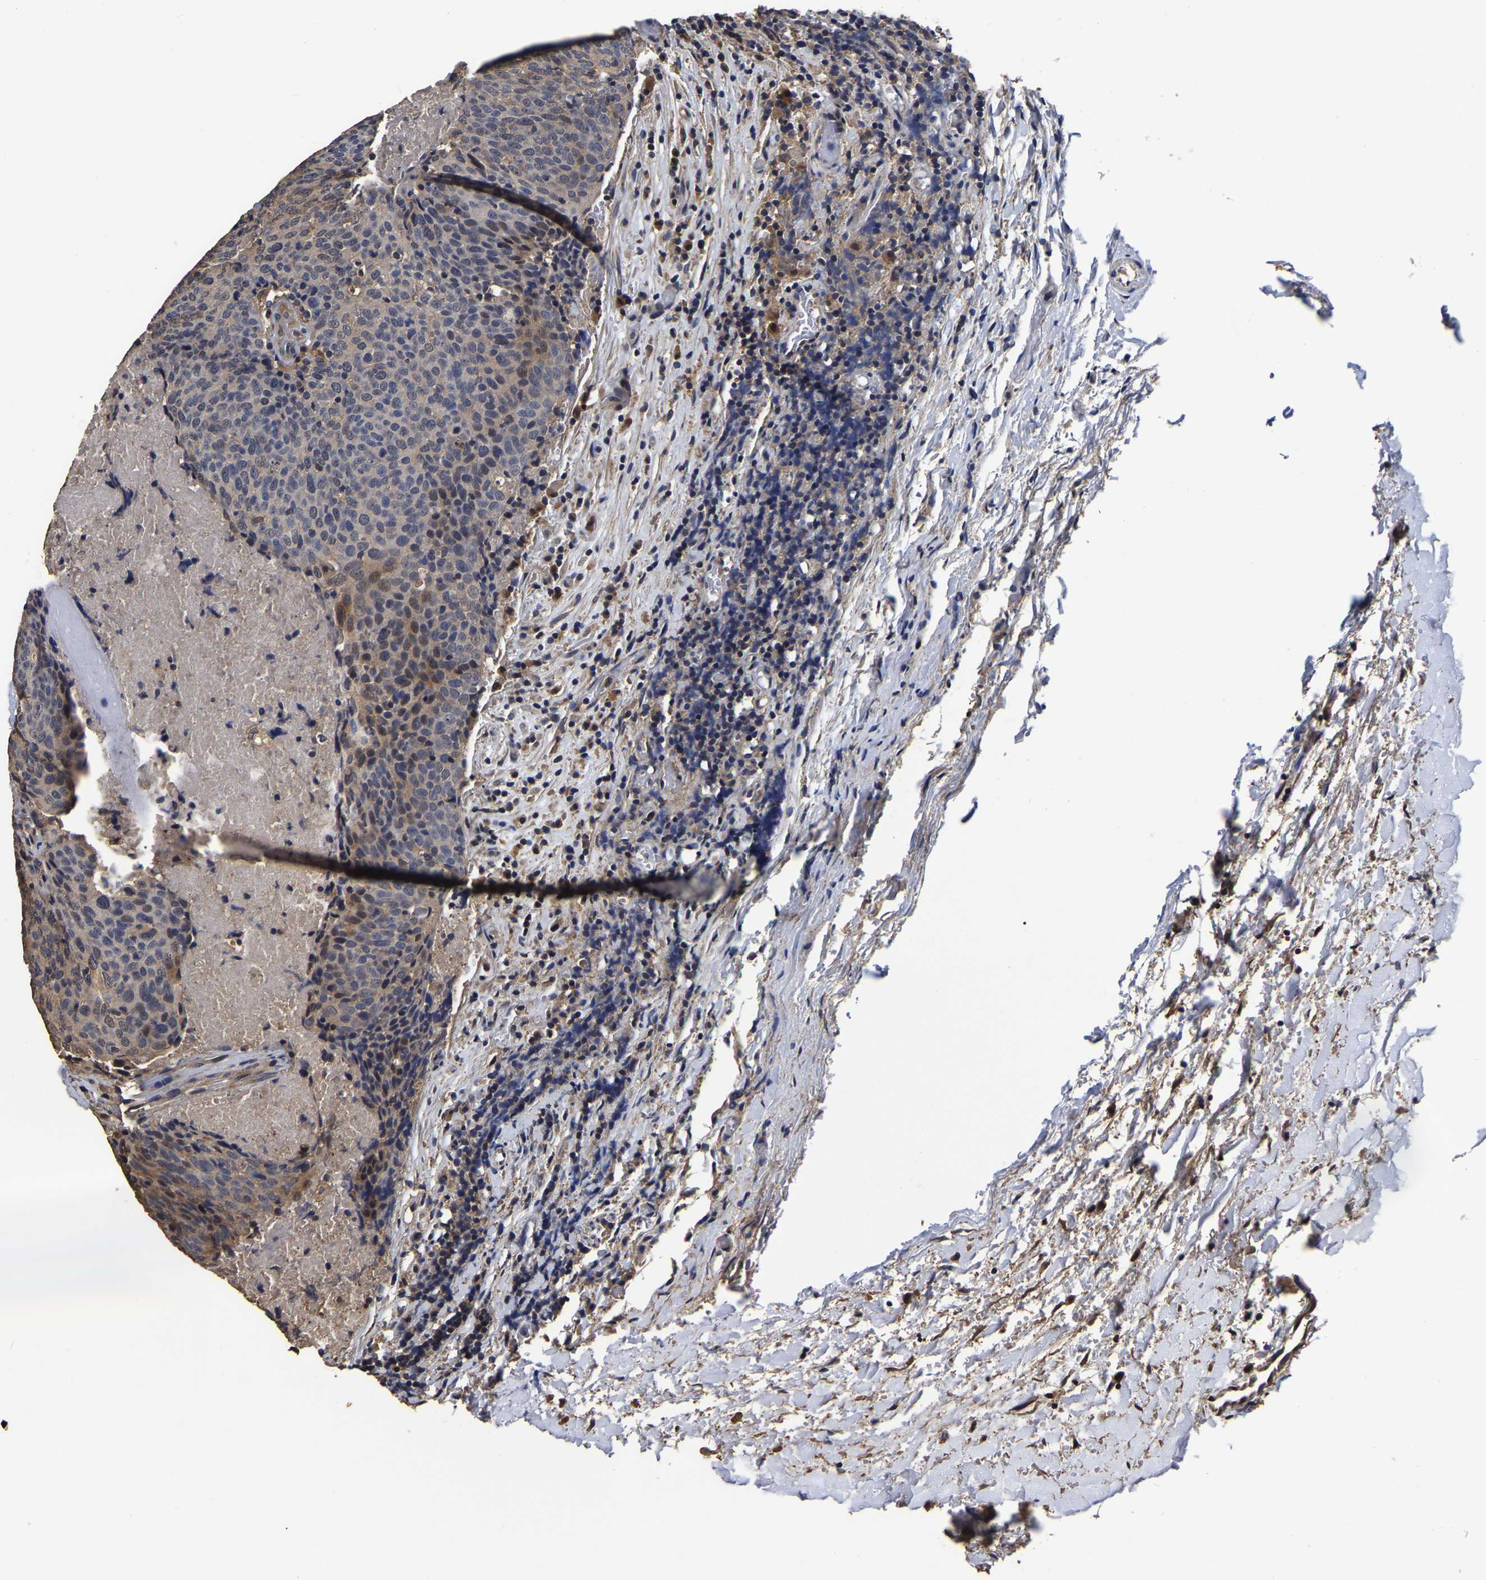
{"staining": {"intensity": "moderate", "quantity": "<25%", "location": "cytoplasmic/membranous"}, "tissue": "head and neck cancer", "cell_type": "Tumor cells", "image_type": "cancer", "snomed": [{"axis": "morphology", "description": "Squamous cell carcinoma, NOS"}, {"axis": "morphology", "description": "Squamous cell carcinoma, metastatic, NOS"}, {"axis": "topography", "description": "Lymph node"}, {"axis": "topography", "description": "Head-Neck"}], "caption": "Immunohistochemistry (IHC) staining of head and neck squamous cell carcinoma, which demonstrates low levels of moderate cytoplasmic/membranous staining in about <25% of tumor cells indicating moderate cytoplasmic/membranous protein staining. The staining was performed using DAB (3,3'-diaminobenzidine) (brown) for protein detection and nuclei were counterstained in hematoxylin (blue).", "gene": "STK32C", "patient": {"sex": "male", "age": 62}}